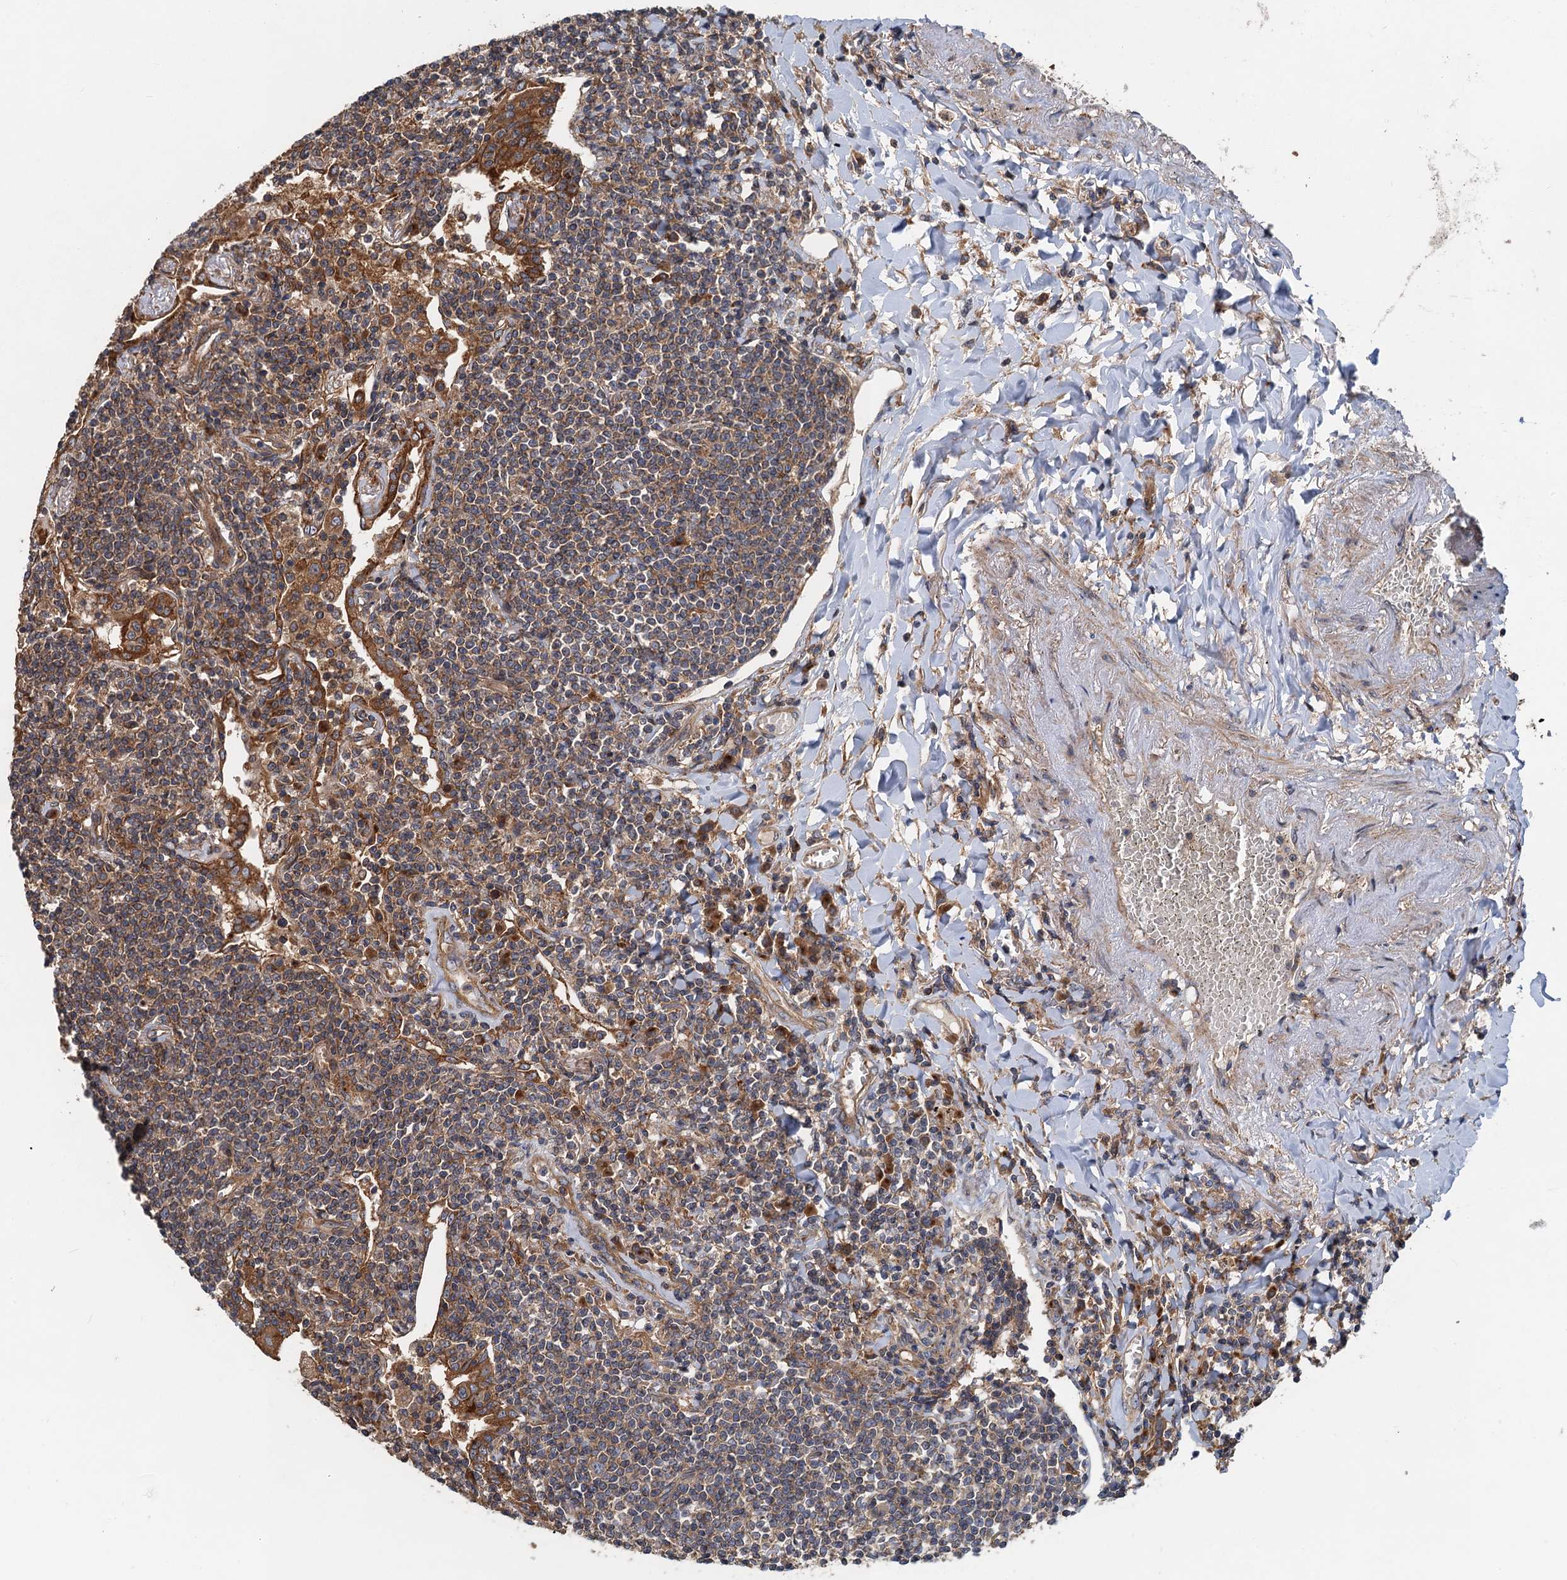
{"staining": {"intensity": "weak", "quantity": "25%-75%", "location": "cytoplasmic/membranous"}, "tissue": "lymphoma", "cell_type": "Tumor cells", "image_type": "cancer", "snomed": [{"axis": "morphology", "description": "Malignant lymphoma, non-Hodgkin's type, Low grade"}, {"axis": "topography", "description": "Lung"}], "caption": "Low-grade malignant lymphoma, non-Hodgkin's type was stained to show a protein in brown. There is low levels of weak cytoplasmic/membranous staining in approximately 25%-75% of tumor cells. (DAB (3,3'-diaminobenzidine) = brown stain, brightfield microscopy at high magnification).", "gene": "COG3", "patient": {"sex": "female", "age": 71}}